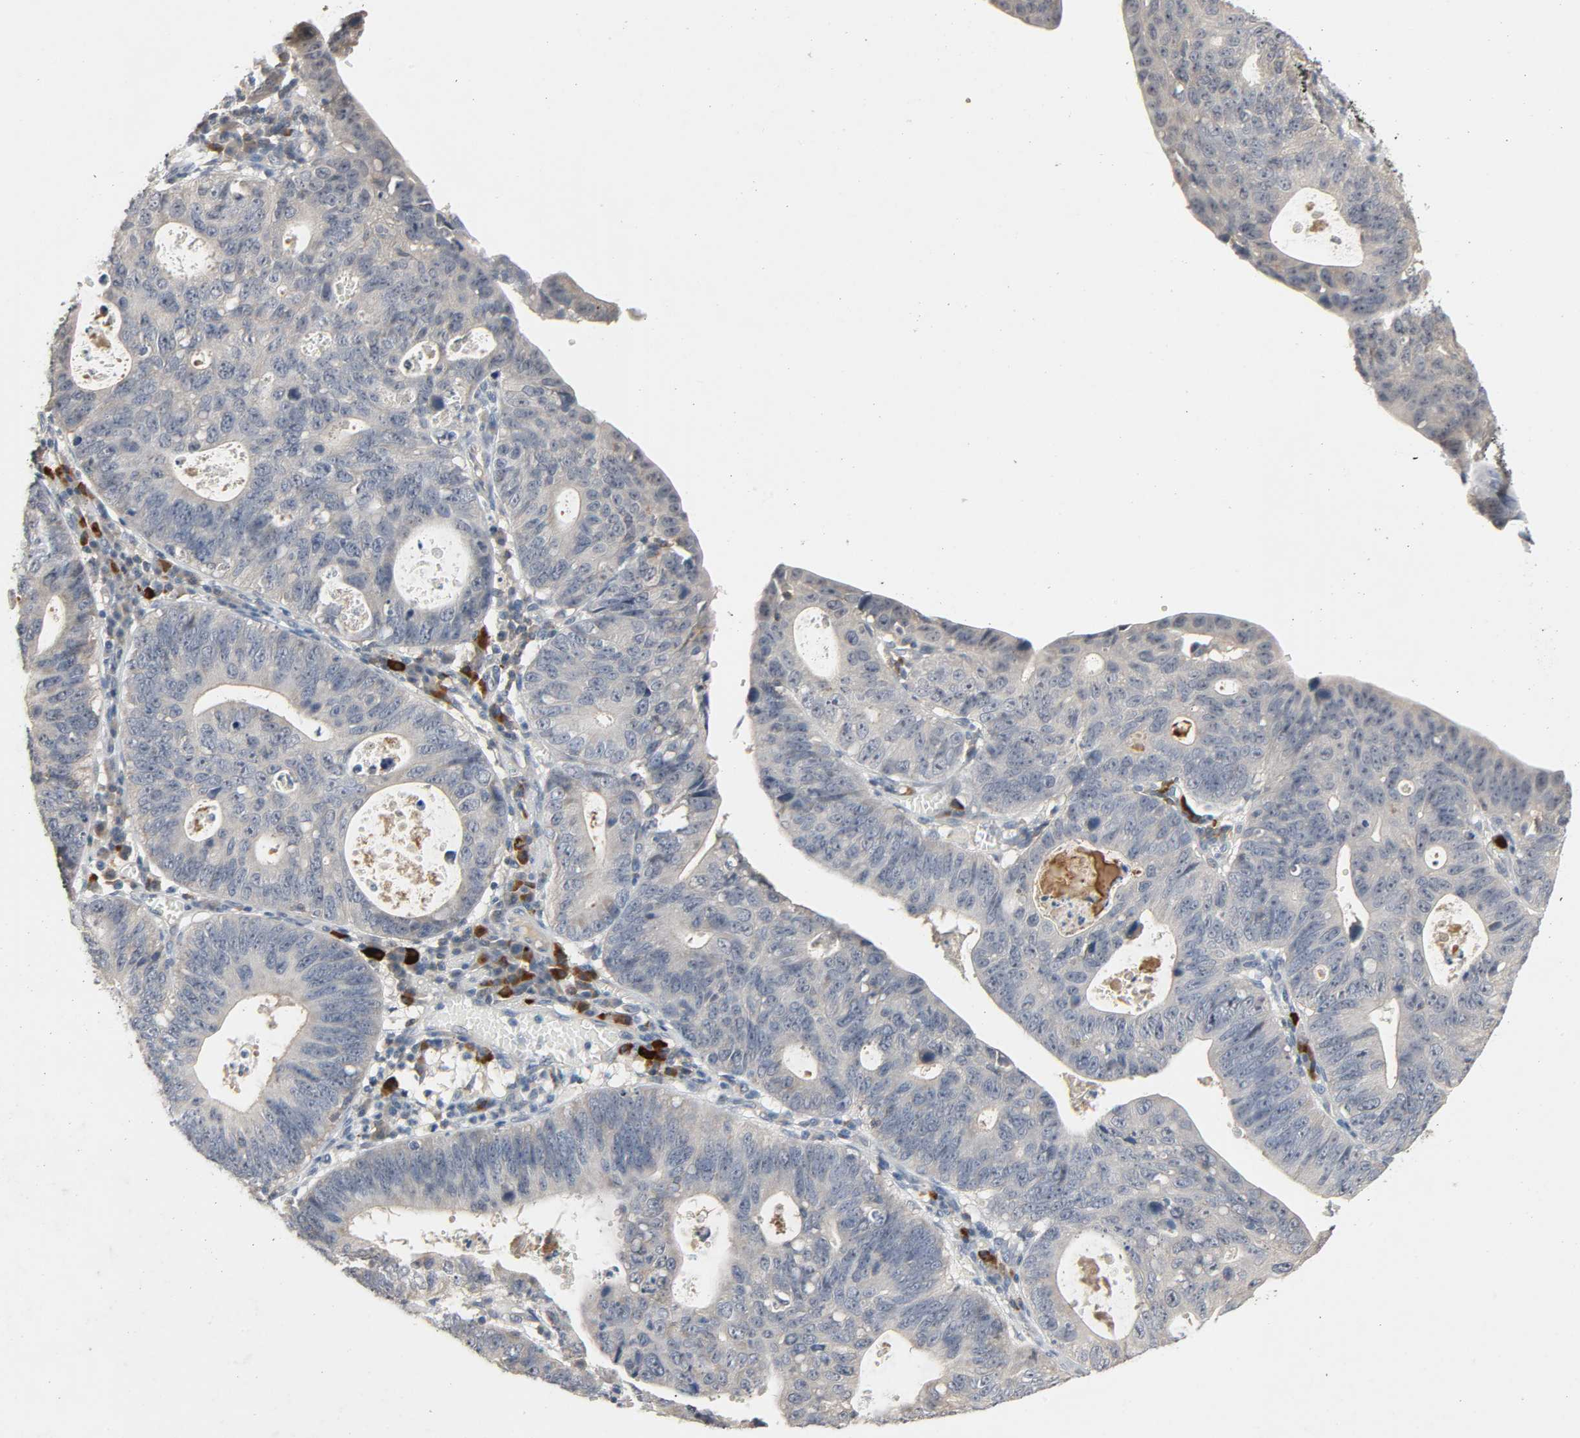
{"staining": {"intensity": "weak", "quantity": "<25%", "location": "cytoplasmic/membranous"}, "tissue": "stomach cancer", "cell_type": "Tumor cells", "image_type": "cancer", "snomed": [{"axis": "morphology", "description": "Adenocarcinoma, NOS"}, {"axis": "topography", "description": "Stomach"}], "caption": "There is no significant expression in tumor cells of stomach cancer (adenocarcinoma).", "gene": "CD4", "patient": {"sex": "male", "age": 59}}